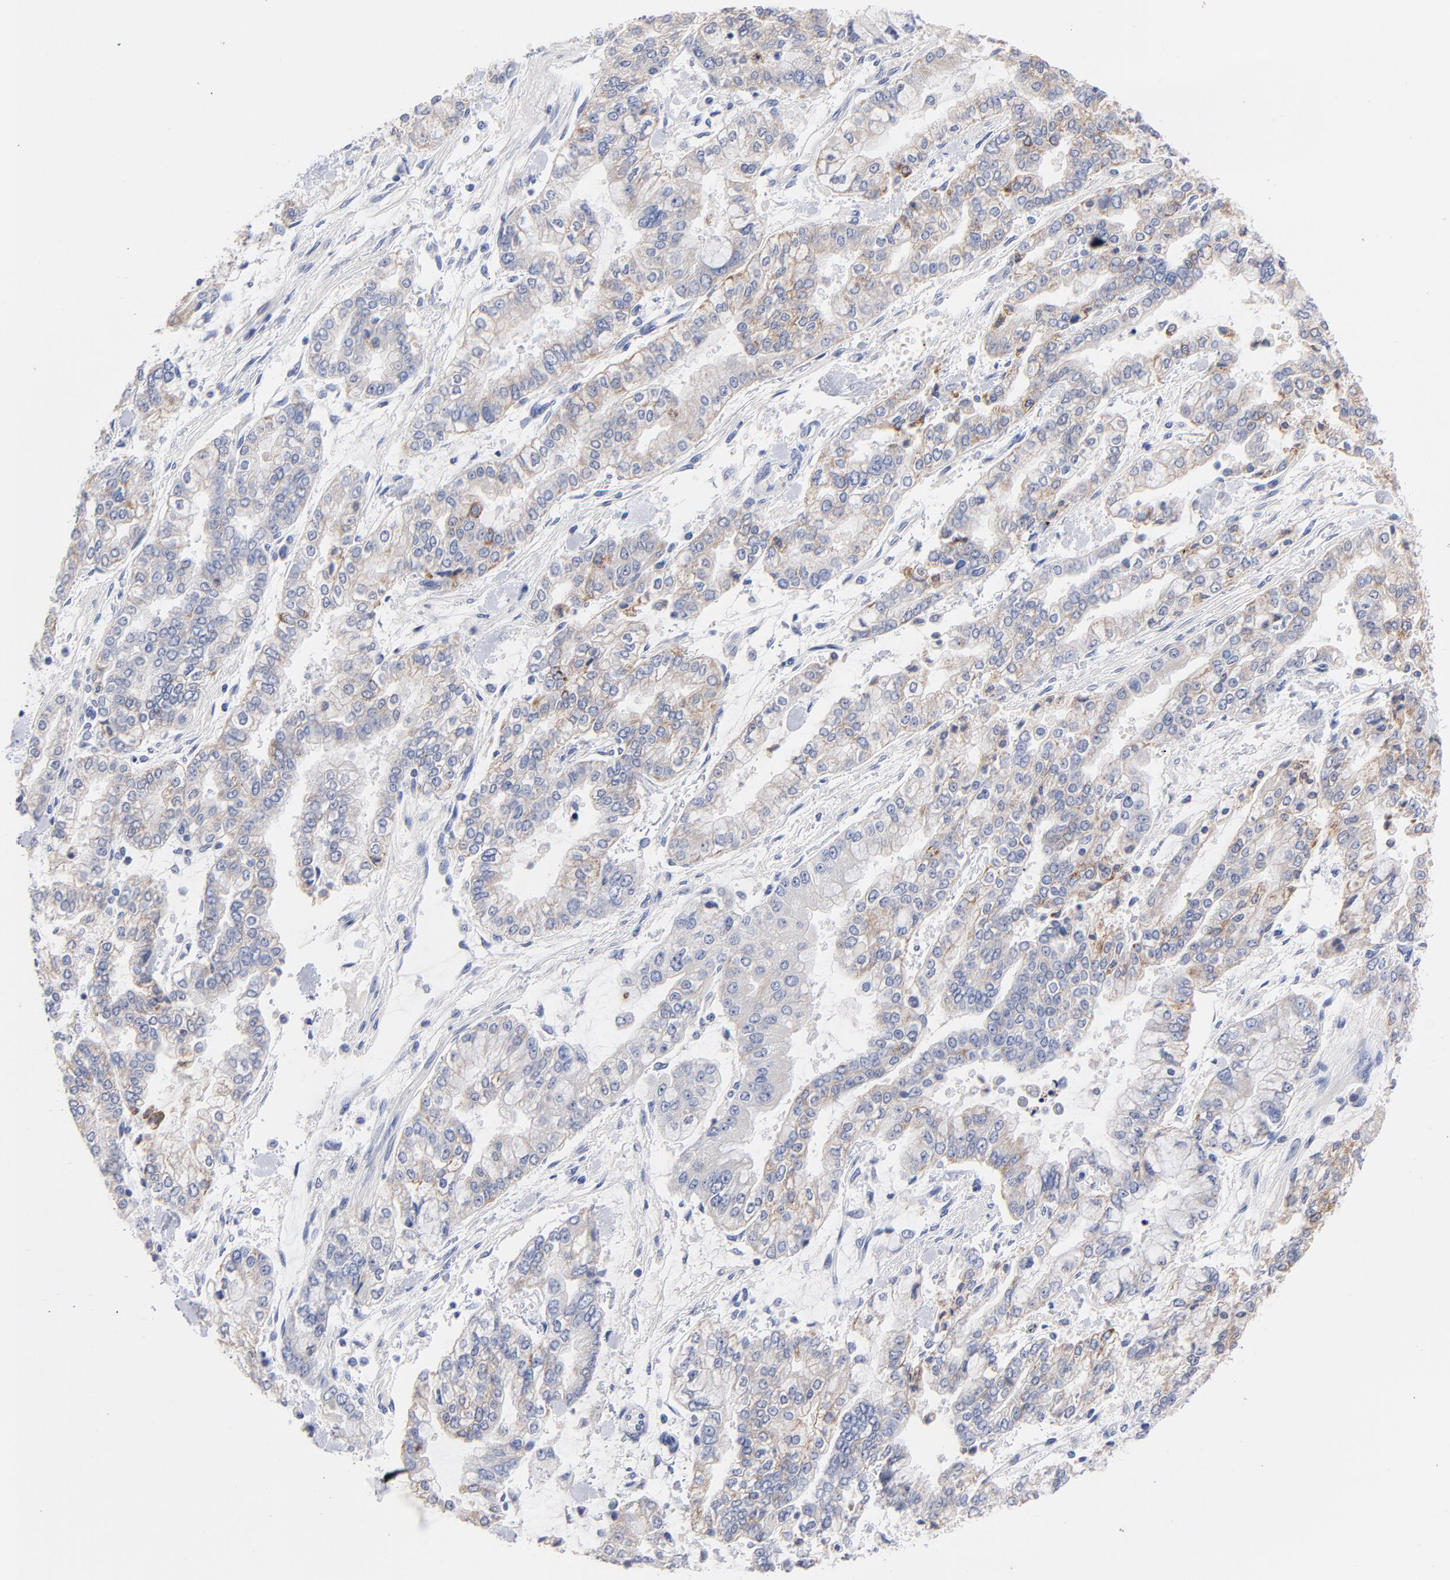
{"staining": {"intensity": "weak", "quantity": "25%-75%", "location": "cytoplasmic/membranous"}, "tissue": "stomach cancer", "cell_type": "Tumor cells", "image_type": "cancer", "snomed": [{"axis": "morphology", "description": "Normal tissue, NOS"}, {"axis": "morphology", "description": "Adenocarcinoma, NOS"}, {"axis": "topography", "description": "Stomach, upper"}, {"axis": "topography", "description": "Stomach"}], "caption": "A histopathology image showing weak cytoplasmic/membranous expression in about 25%-75% of tumor cells in adenocarcinoma (stomach), as visualized by brown immunohistochemical staining.", "gene": "CPS1", "patient": {"sex": "male", "age": 76}}